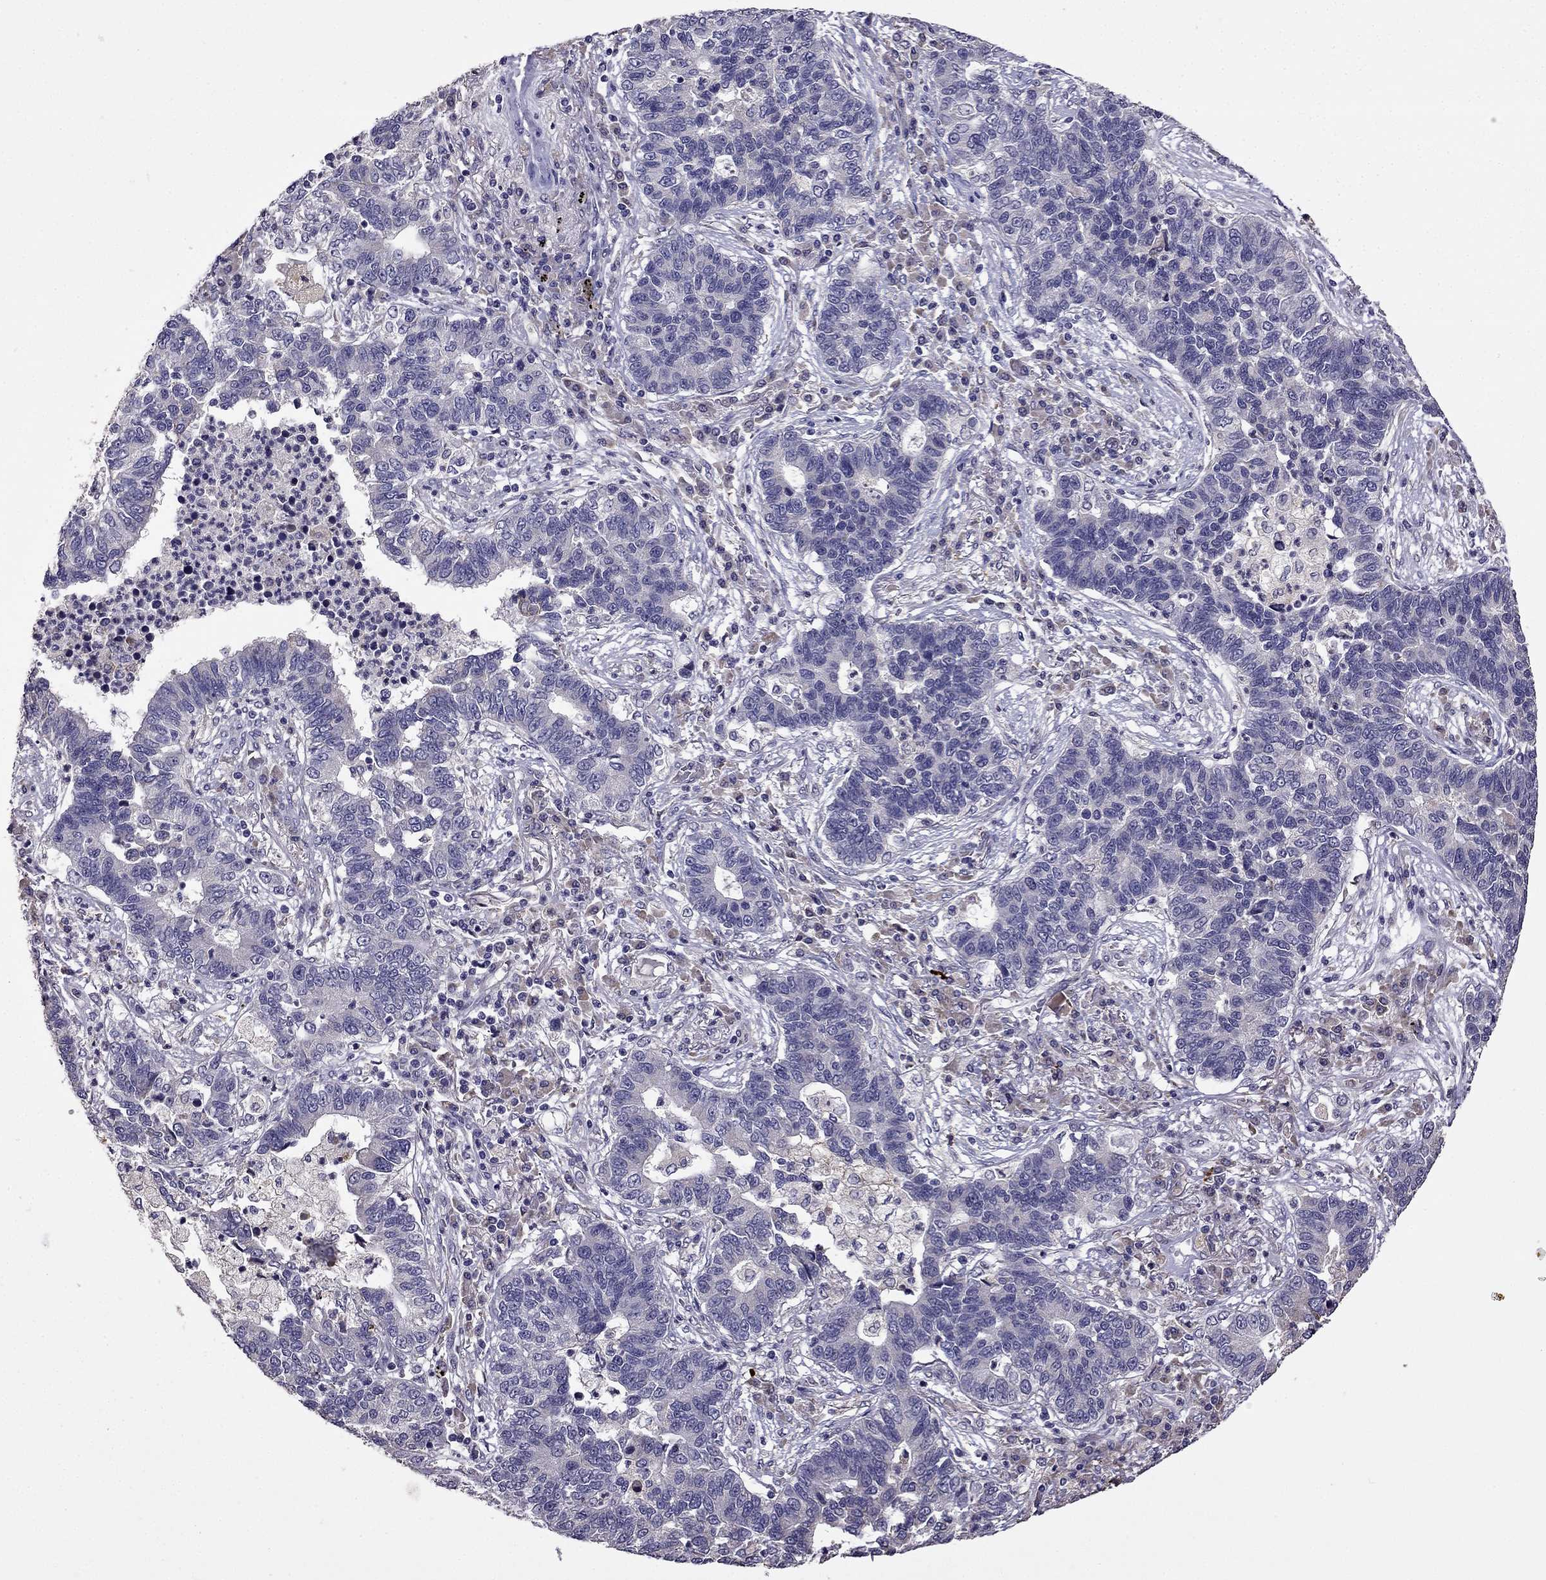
{"staining": {"intensity": "negative", "quantity": "none", "location": "none"}, "tissue": "lung cancer", "cell_type": "Tumor cells", "image_type": "cancer", "snomed": [{"axis": "morphology", "description": "Adenocarcinoma, NOS"}, {"axis": "topography", "description": "Lung"}], "caption": "High power microscopy micrograph of an IHC photomicrograph of lung cancer (adenocarcinoma), revealing no significant staining in tumor cells. (DAB immunohistochemistry with hematoxylin counter stain).", "gene": "CDH9", "patient": {"sex": "female", "age": 57}}